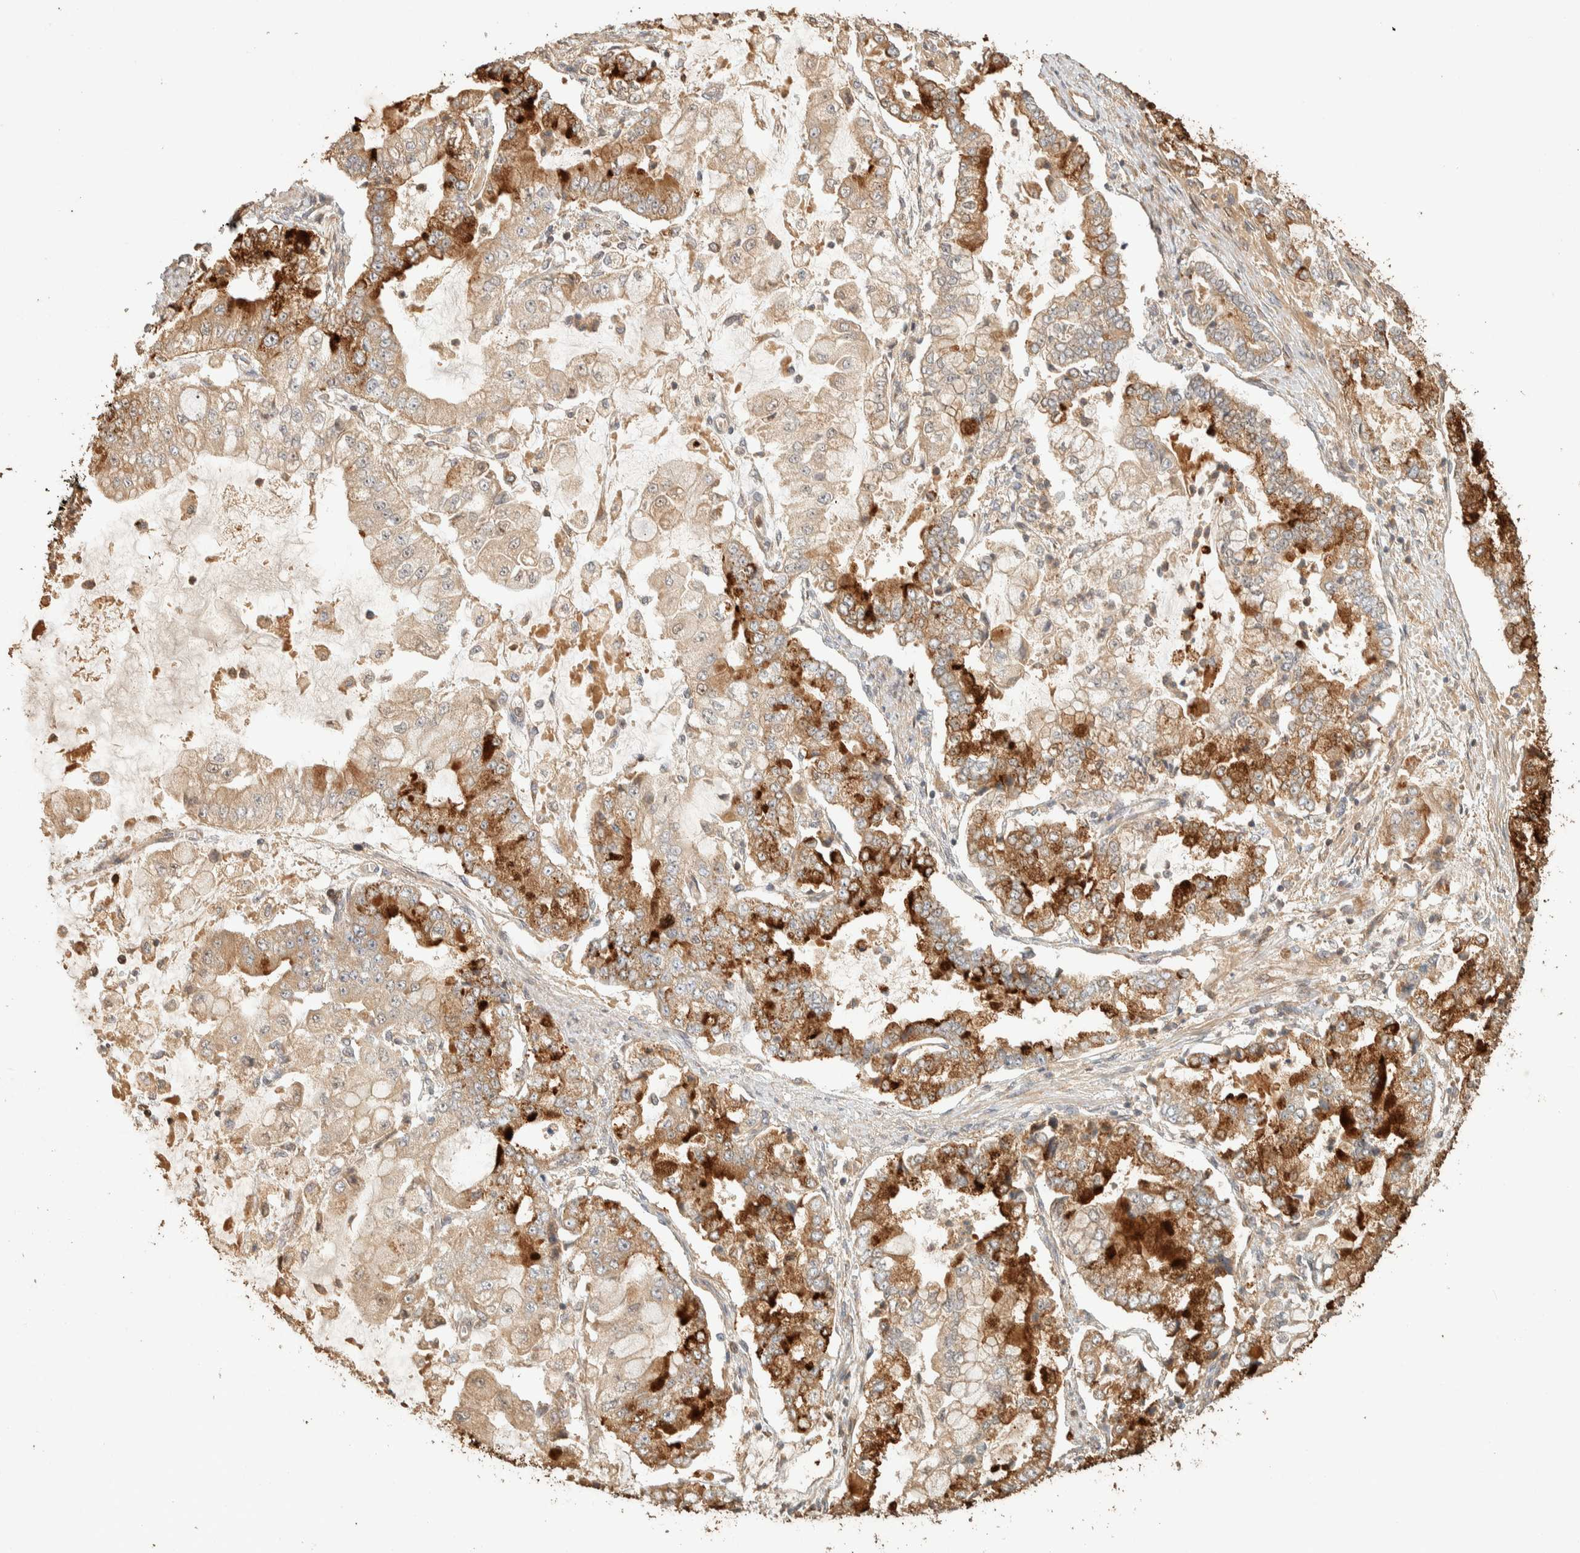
{"staining": {"intensity": "strong", "quantity": "25%-75%", "location": "cytoplasmic/membranous"}, "tissue": "stomach cancer", "cell_type": "Tumor cells", "image_type": "cancer", "snomed": [{"axis": "morphology", "description": "Adenocarcinoma, NOS"}, {"axis": "topography", "description": "Stomach"}], "caption": "Immunohistochemistry (IHC) histopathology image of neoplastic tissue: human adenocarcinoma (stomach) stained using IHC reveals high levels of strong protein expression localized specifically in the cytoplasmic/membranous of tumor cells, appearing as a cytoplasmic/membranous brown color.", "gene": "EXOC7", "patient": {"sex": "male", "age": 76}}